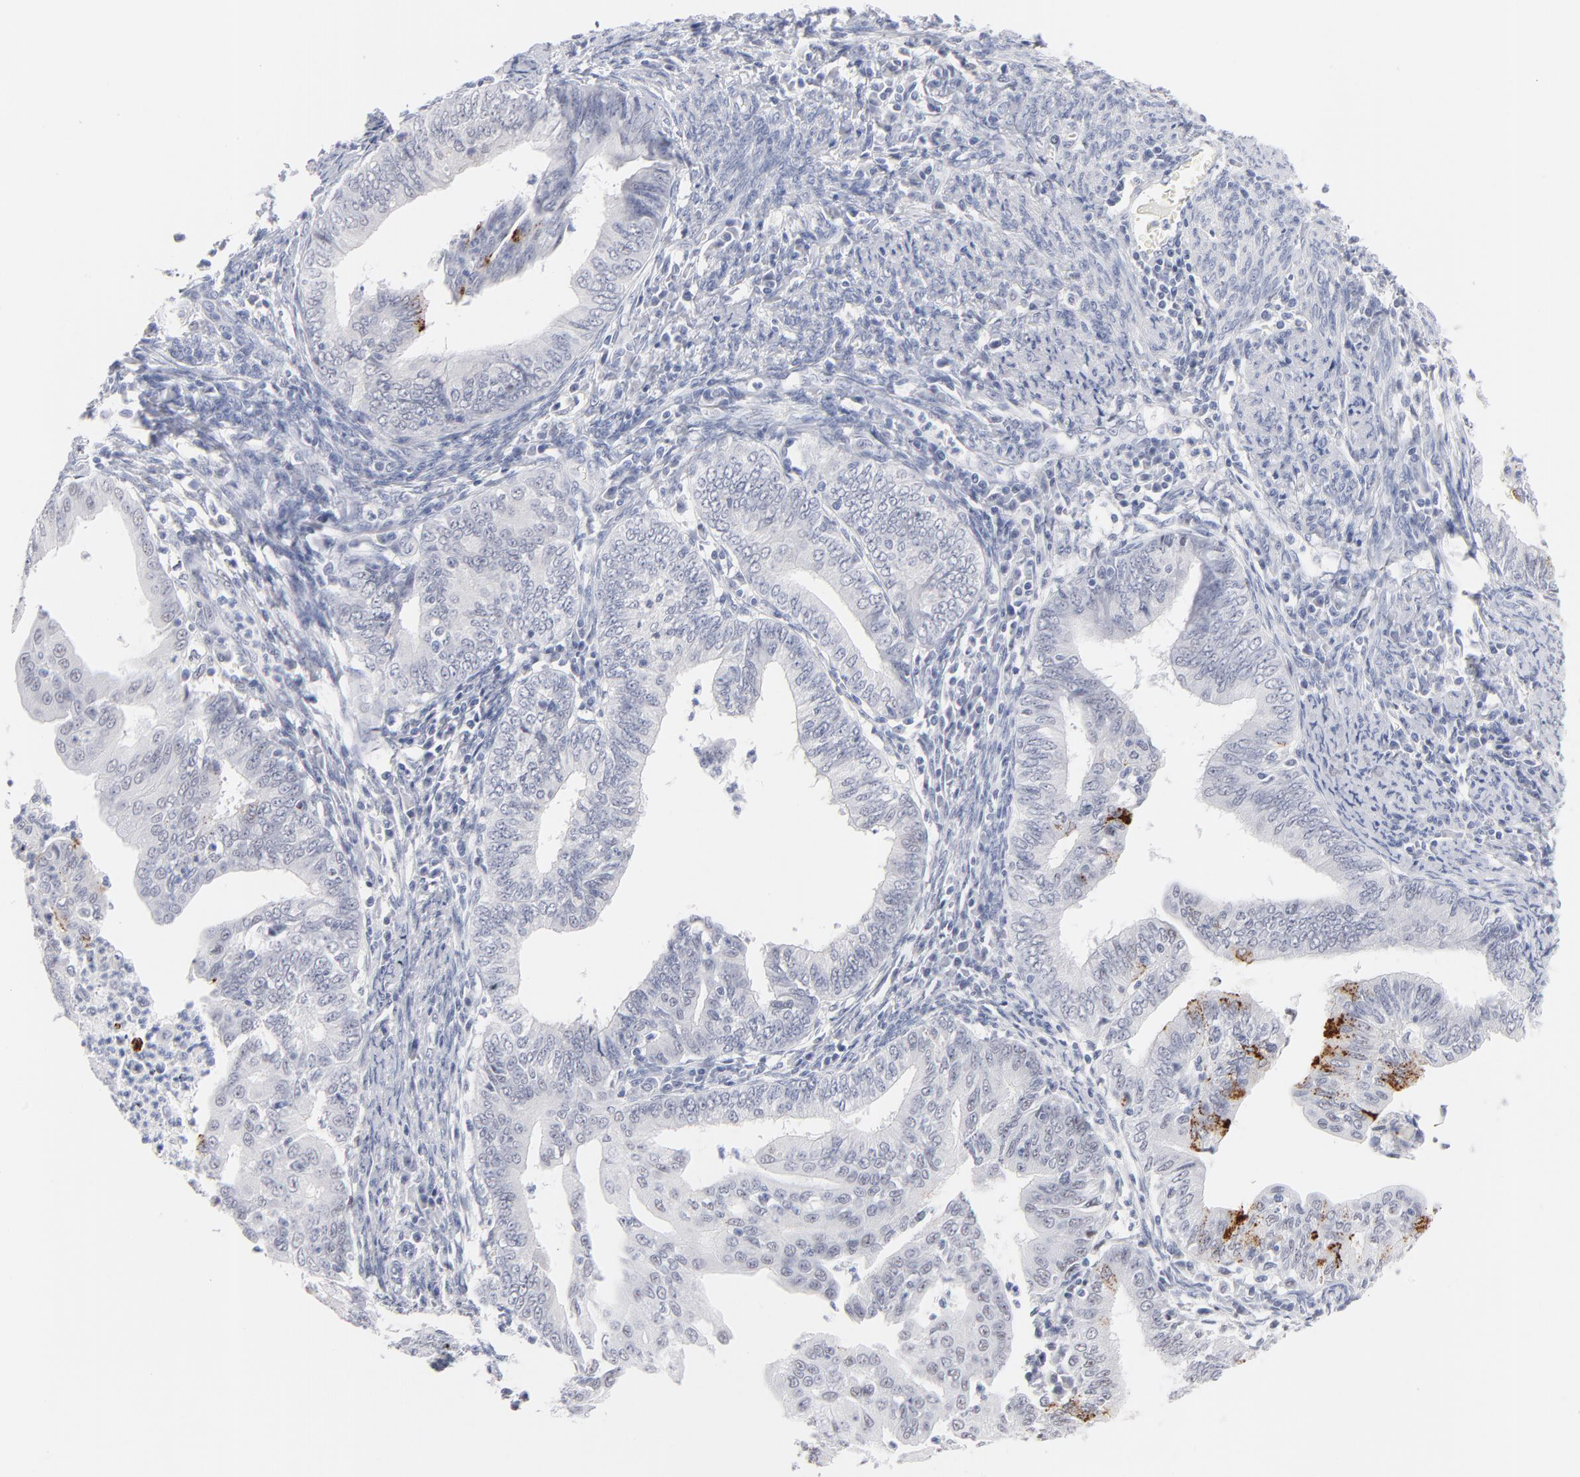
{"staining": {"intensity": "strong", "quantity": "<25%", "location": "cytoplasmic/membranous"}, "tissue": "endometrial cancer", "cell_type": "Tumor cells", "image_type": "cancer", "snomed": [{"axis": "morphology", "description": "Adenocarcinoma, NOS"}, {"axis": "topography", "description": "Endometrium"}], "caption": "Strong cytoplasmic/membranous positivity for a protein is appreciated in approximately <25% of tumor cells of adenocarcinoma (endometrial) using immunohistochemistry (IHC).", "gene": "KHNYN", "patient": {"sex": "female", "age": 66}}